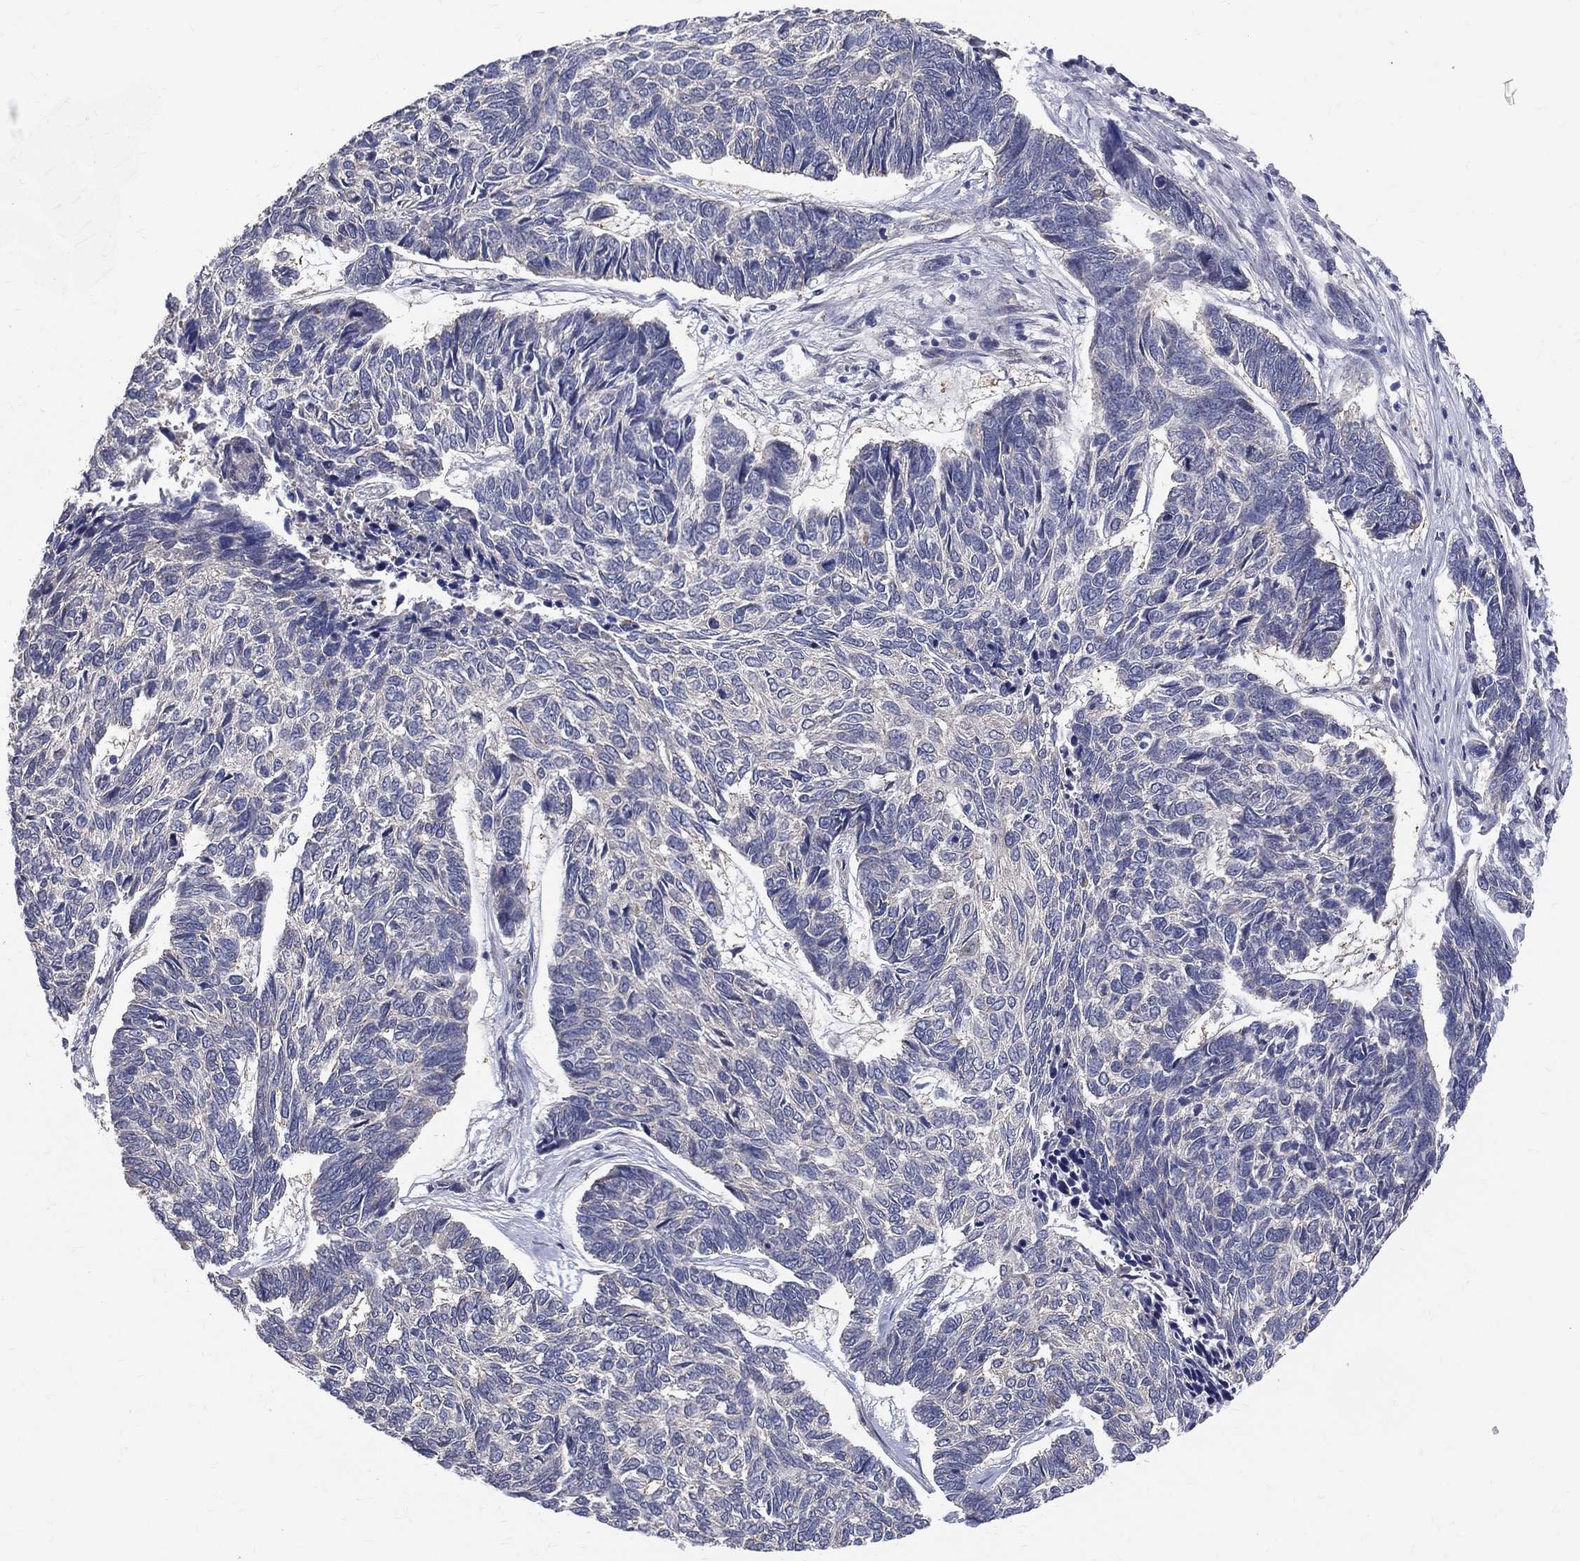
{"staining": {"intensity": "negative", "quantity": "none", "location": "none"}, "tissue": "skin cancer", "cell_type": "Tumor cells", "image_type": "cancer", "snomed": [{"axis": "morphology", "description": "Basal cell carcinoma"}, {"axis": "topography", "description": "Skin"}], "caption": "Skin basal cell carcinoma was stained to show a protein in brown. There is no significant positivity in tumor cells.", "gene": "POMZP3", "patient": {"sex": "female", "age": 65}}